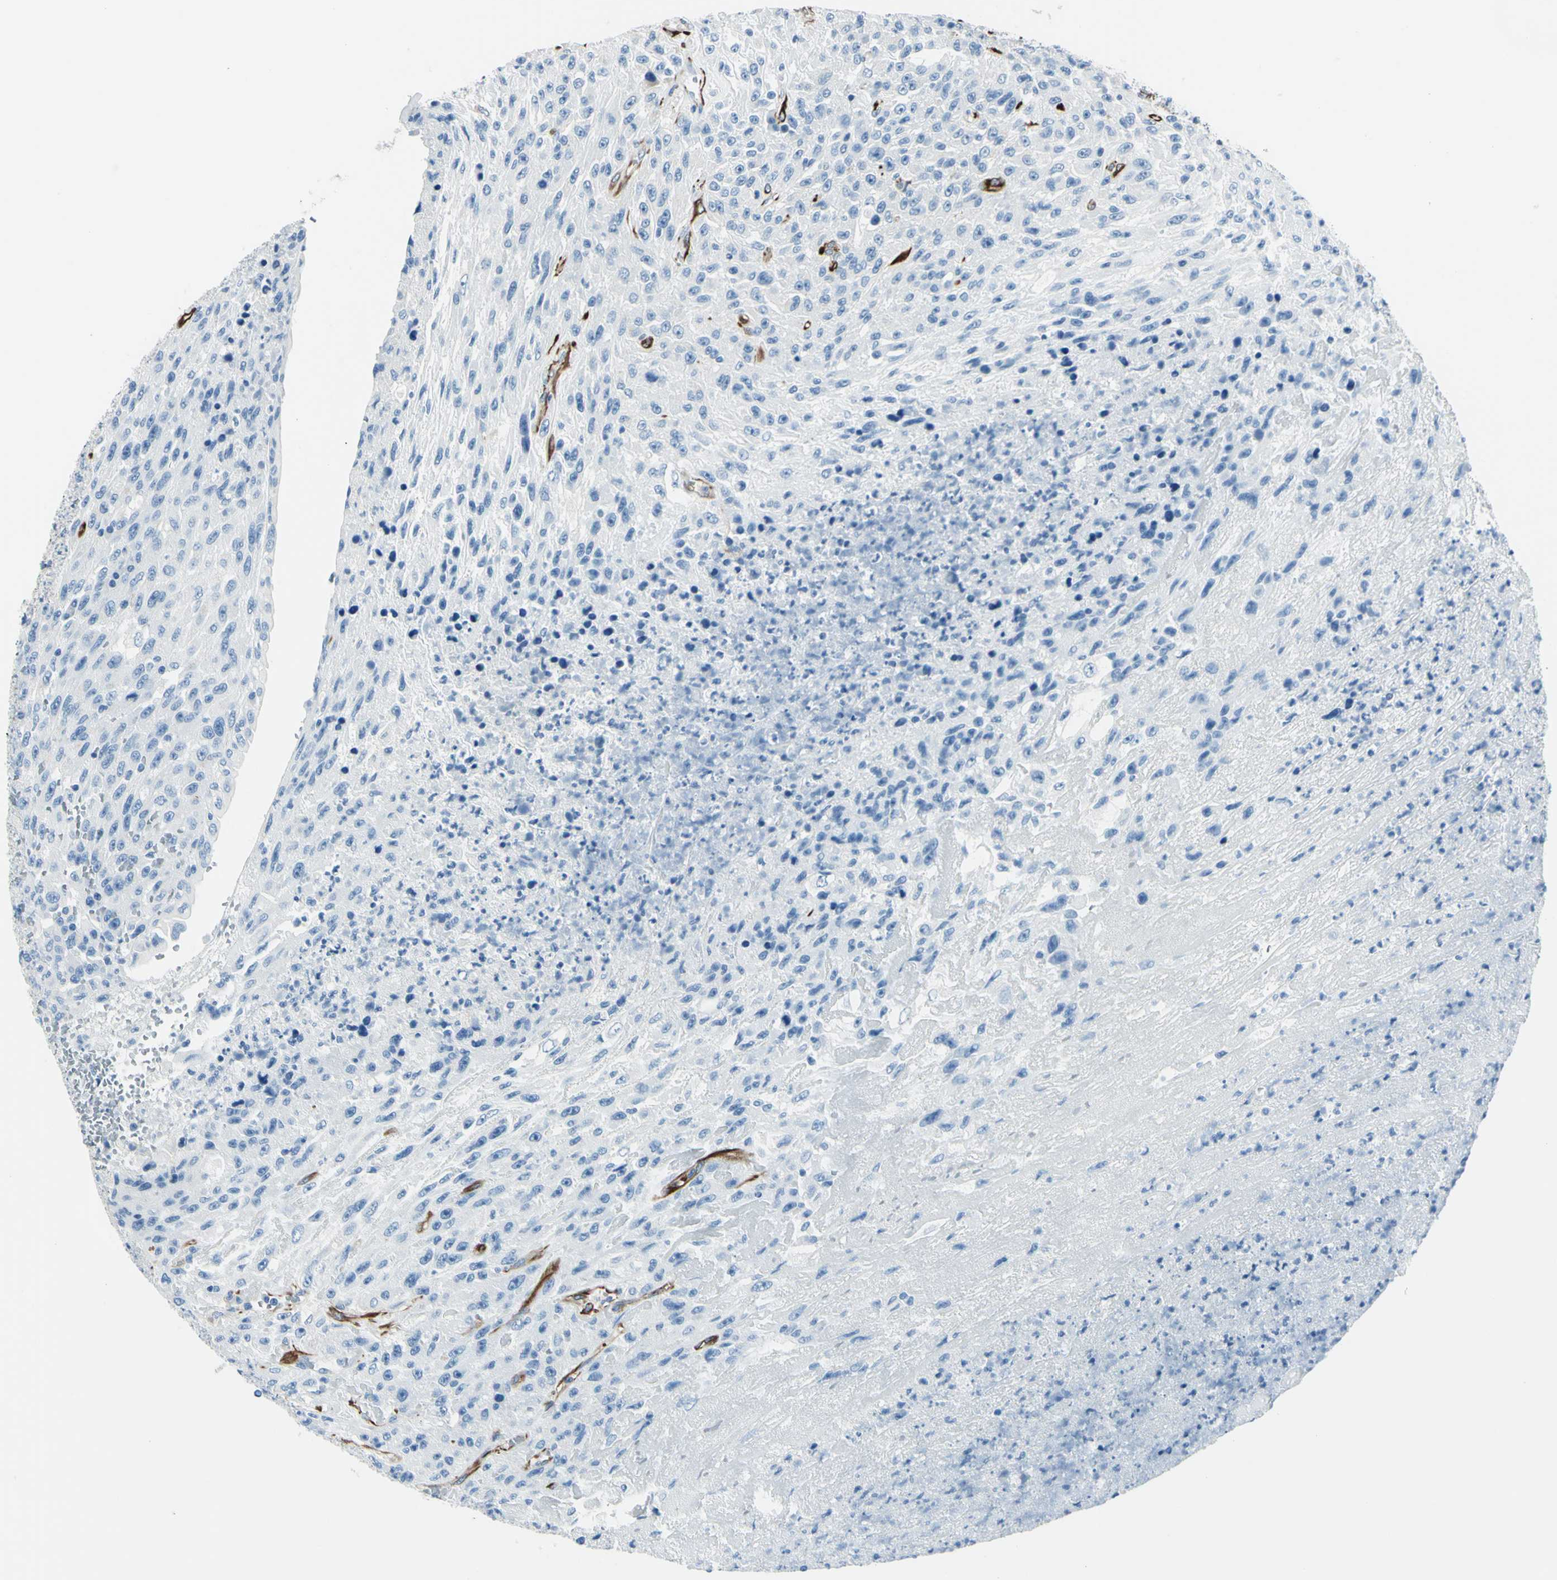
{"staining": {"intensity": "negative", "quantity": "none", "location": "none"}, "tissue": "urothelial cancer", "cell_type": "Tumor cells", "image_type": "cancer", "snomed": [{"axis": "morphology", "description": "Urothelial carcinoma, High grade"}, {"axis": "topography", "description": "Urinary bladder"}], "caption": "This is an immunohistochemistry micrograph of high-grade urothelial carcinoma. There is no positivity in tumor cells.", "gene": "PTH2R", "patient": {"sex": "male", "age": 66}}